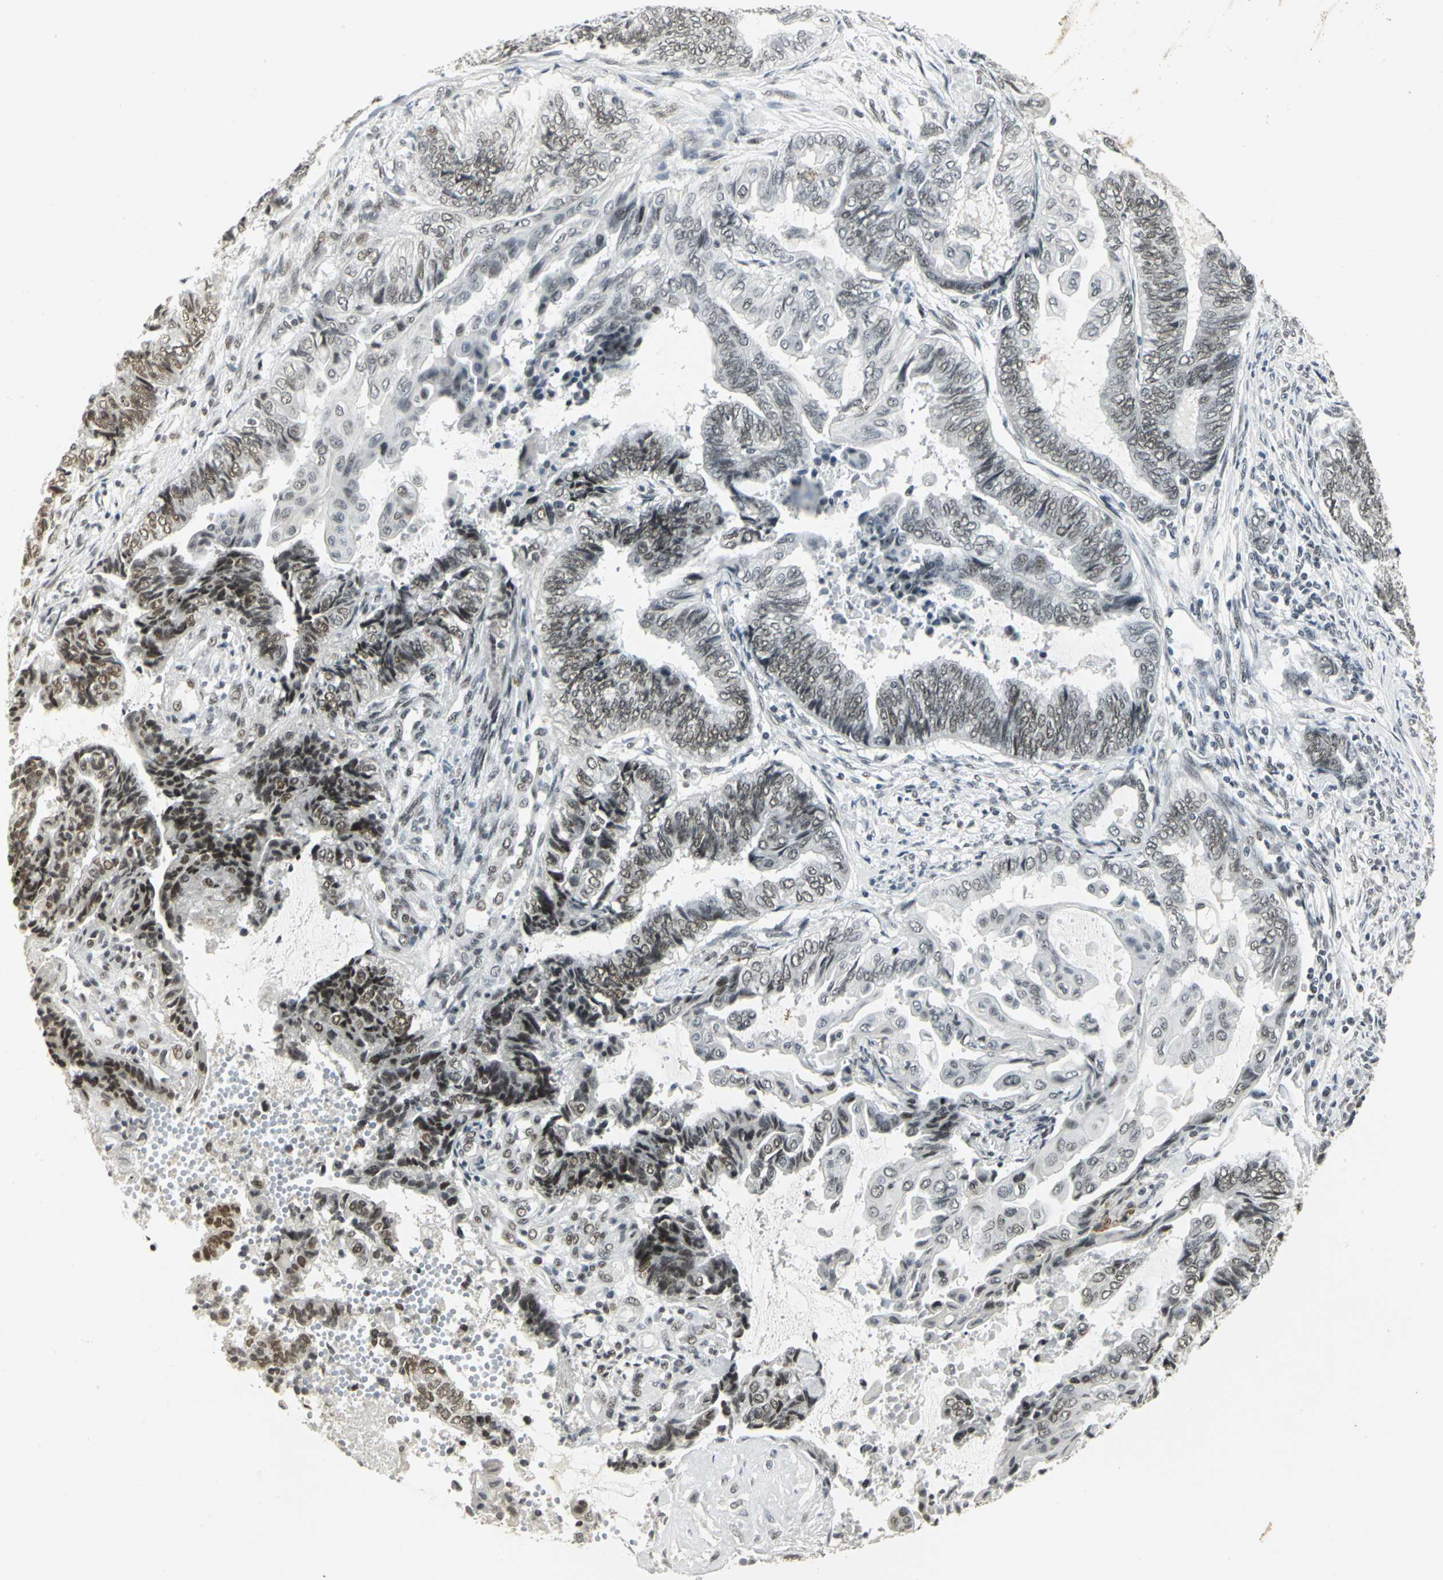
{"staining": {"intensity": "strong", "quantity": ">75%", "location": "nuclear"}, "tissue": "endometrial cancer", "cell_type": "Tumor cells", "image_type": "cancer", "snomed": [{"axis": "morphology", "description": "Adenocarcinoma, NOS"}, {"axis": "topography", "description": "Uterus"}, {"axis": "topography", "description": "Endometrium"}], "caption": "A micrograph showing strong nuclear positivity in about >75% of tumor cells in endometrial cancer, as visualized by brown immunohistochemical staining.", "gene": "CBX3", "patient": {"sex": "female", "age": 70}}